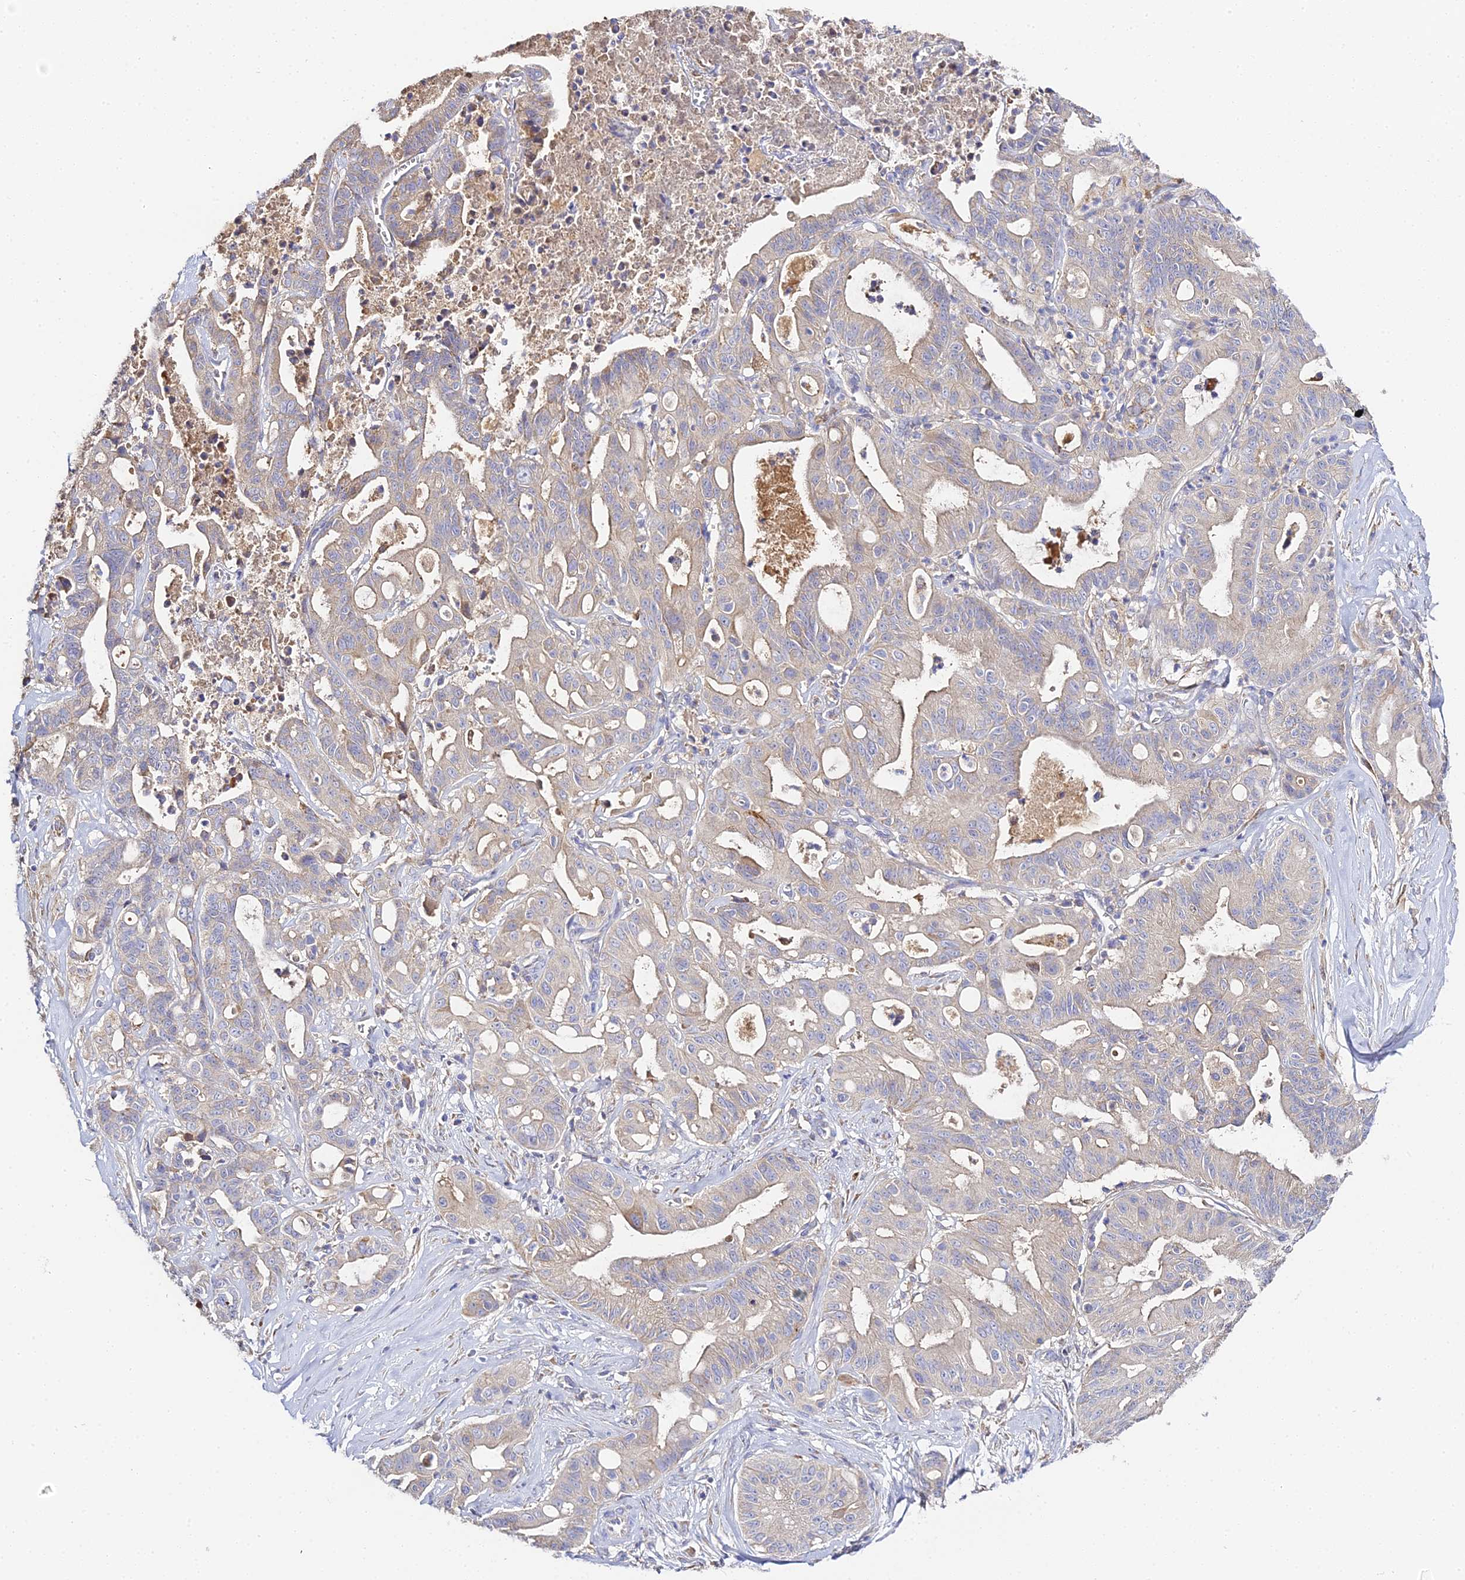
{"staining": {"intensity": "weak", "quantity": "25%-75%", "location": "cytoplasmic/membranous"}, "tissue": "ovarian cancer", "cell_type": "Tumor cells", "image_type": "cancer", "snomed": [{"axis": "morphology", "description": "Cystadenocarcinoma, mucinous, NOS"}, {"axis": "topography", "description": "Ovary"}], "caption": "Immunohistochemistry micrograph of ovarian cancer (mucinous cystadenocarcinoma) stained for a protein (brown), which displays low levels of weak cytoplasmic/membranous expression in about 25%-75% of tumor cells.", "gene": "SCX", "patient": {"sex": "female", "age": 70}}